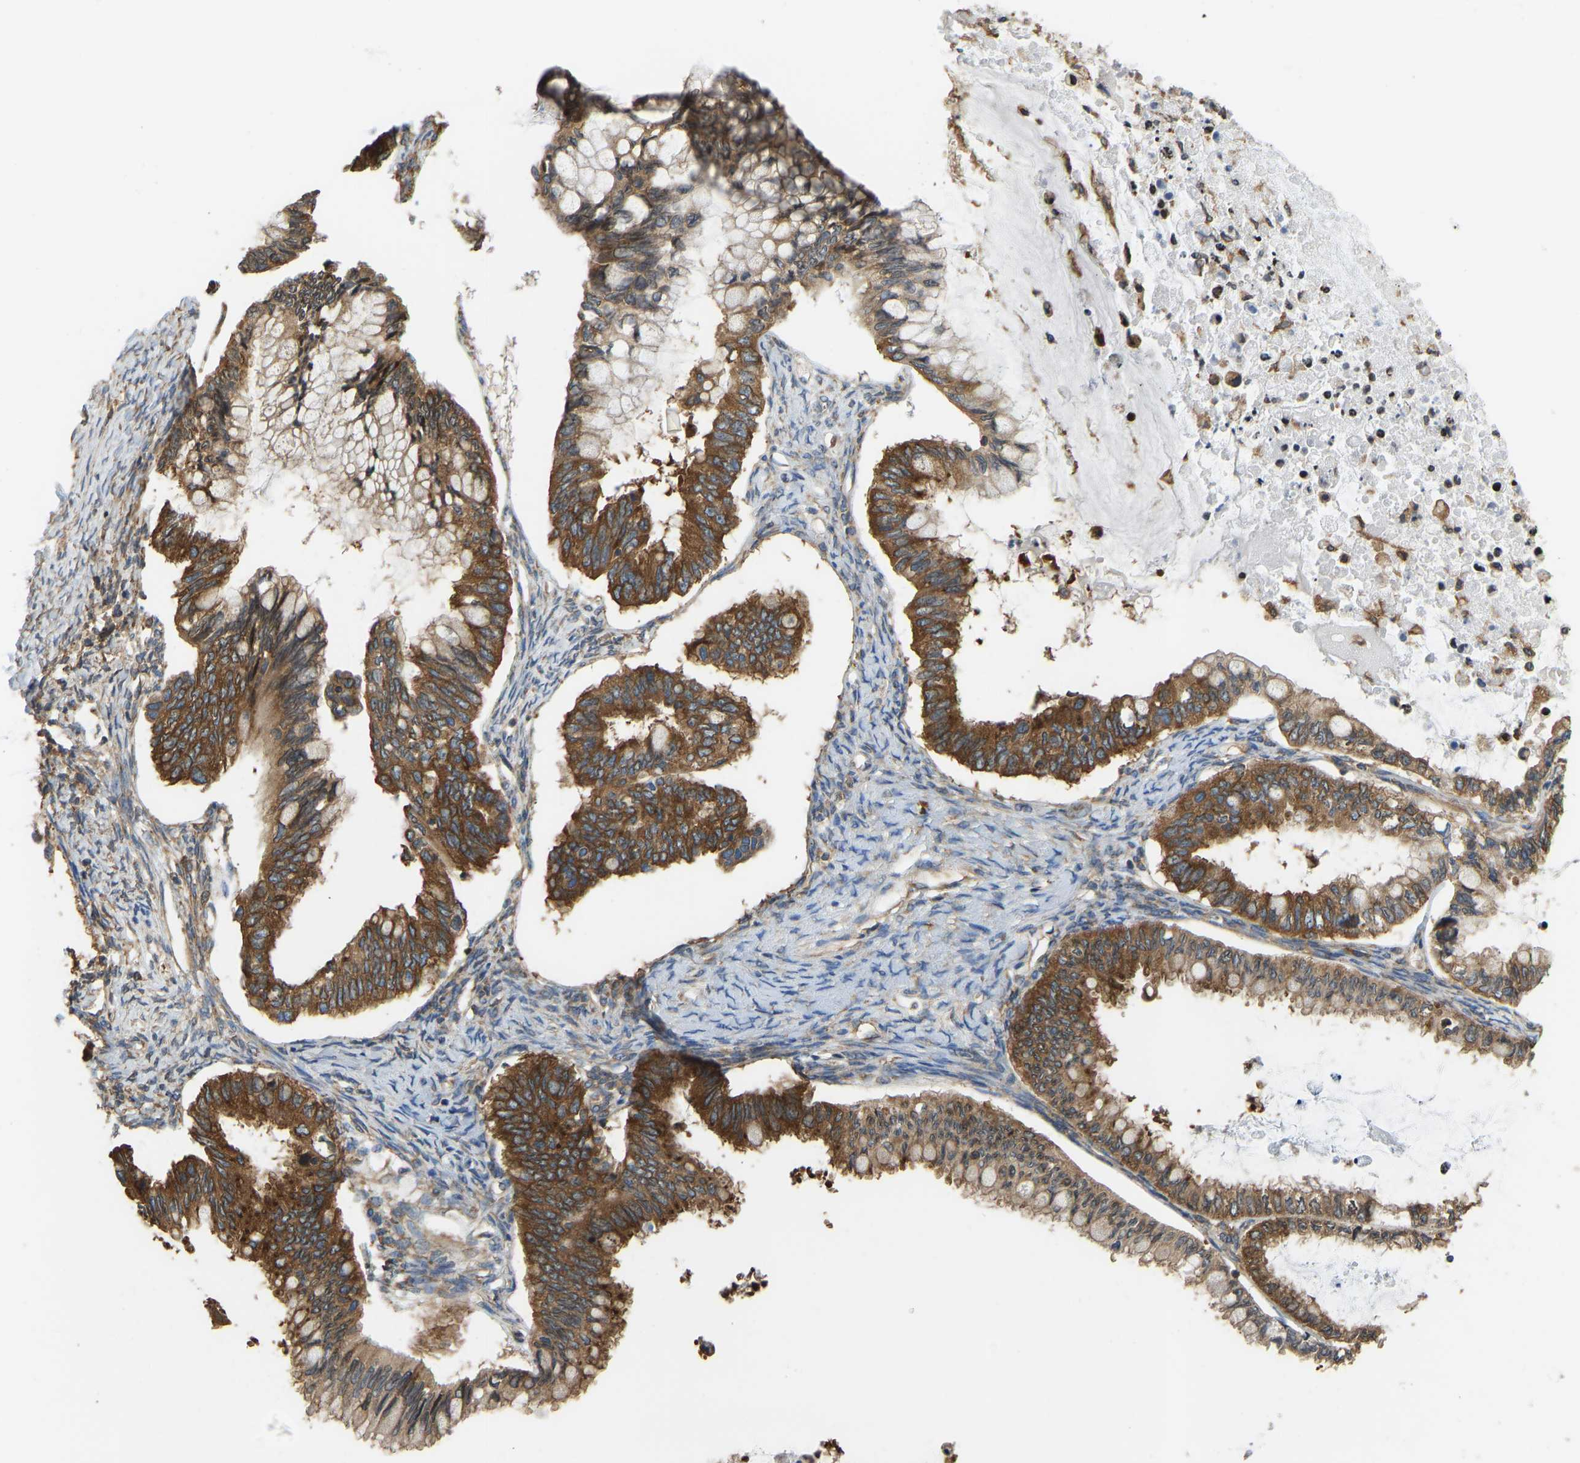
{"staining": {"intensity": "strong", "quantity": ">75%", "location": "cytoplasmic/membranous"}, "tissue": "ovarian cancer", "cell_type": "Tumor cells", "image_type": "cancer", "snomed": [{"axis": "morphology", "description": "Cystadenocarcinoma, mucinous, NOS"}, {"axis": "topography", "description": "Ovary"}], "caption": "This is an image of IHC staining of mucinous cystadenocarcinoma (ovarian), which shows strong expression in the cytoplasmic/membranous of tumor cells.", "gene": "RPS6KB2", "patient": {"sex": "female", "age": 80}}